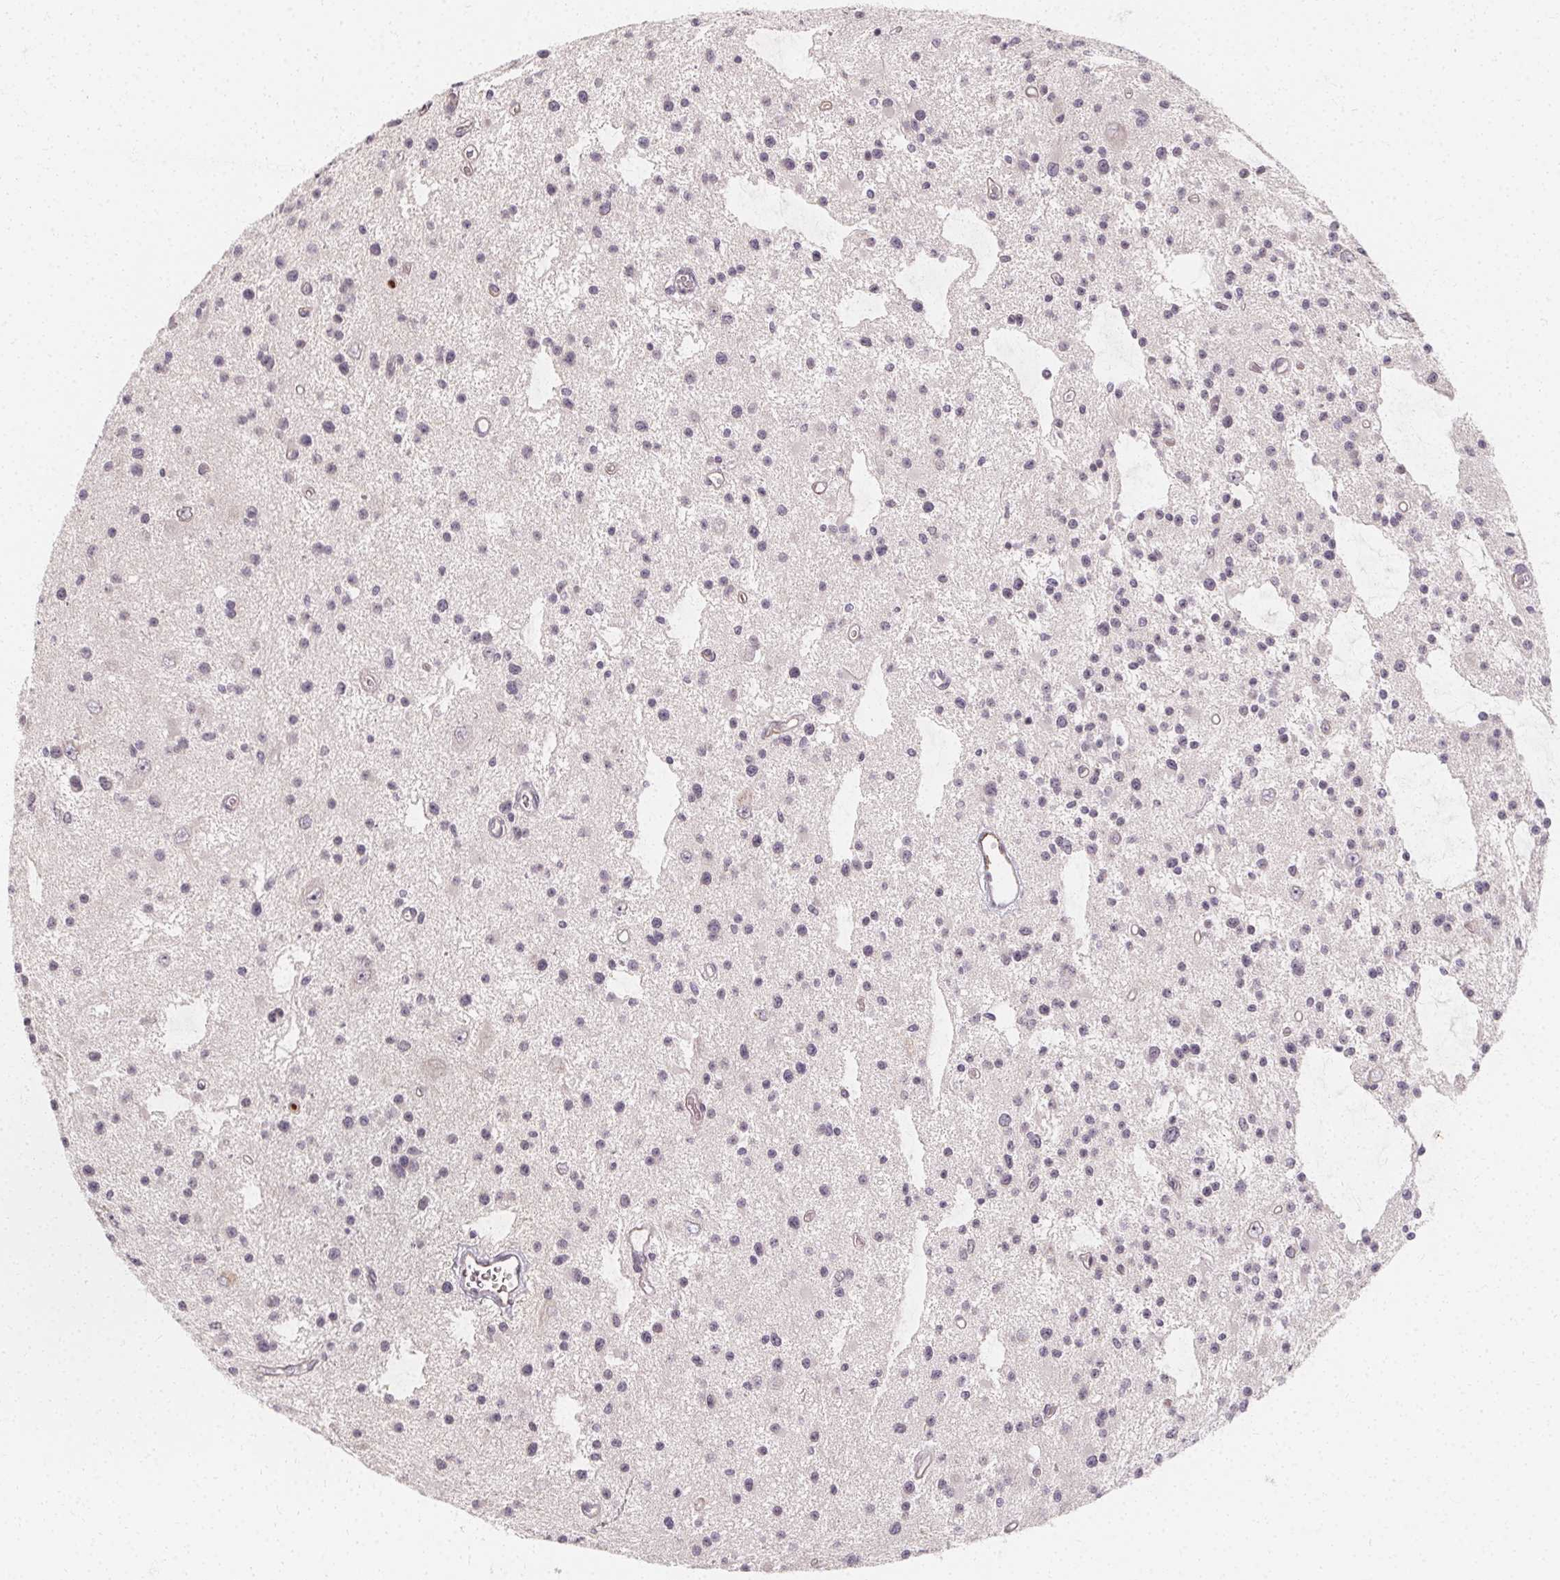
{"staining": {"intensity": "negative", "quantity": "none", "location": "none"}, "tissue": "glioma", "cell_type": "Tumor cells", "image_type": "cancer", "snomed": [{"axis": "morphology", "description": "Glioma, malignant, Low grade"}, {"axis": "topography", "description": "Brain"}], "caption": "This is an IHC histopathology image of glioma. There is no positivity in tumor cells.", "gene": "CLCNKB", "patient": {"sex": "male", "age": 43}}